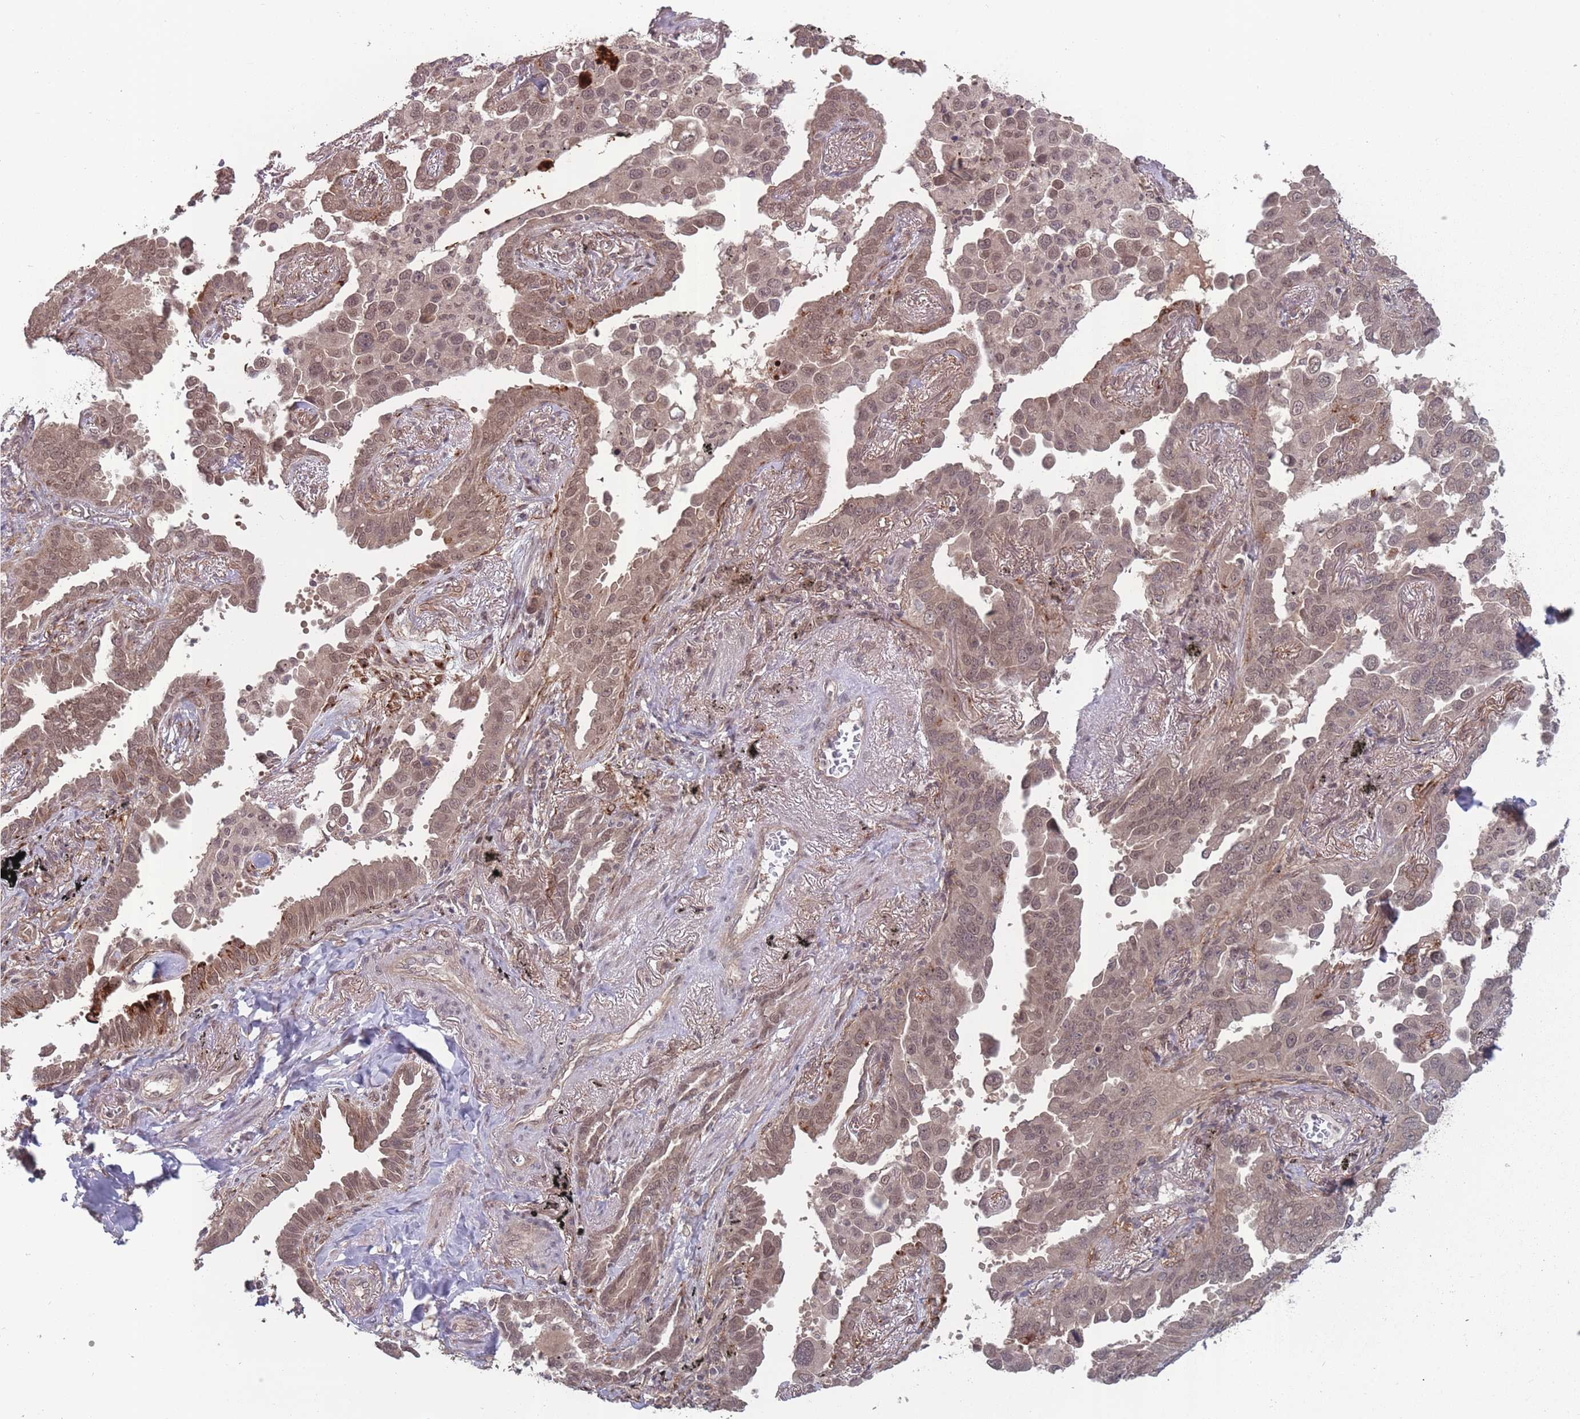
{"staining": {"intensity": "moderate", "quantity": ">75%", "location": "cytoplasmic/membranous,nuclear"}, "tissue": "lung cancer", "cell_type": "Tumor cells", "image_type": "cancer", "snomed": [{"axis": "morphology", "description": "Adenocarcinoma, NOS"}, {"axis": "topography", "description": "Lung"}], "caption": "Immunohistochemical staining of human lung adenocarcinoma displays moderate cytoplasmic/membranous and nuclear protein expression in about >75% of tumor cells.", "gene": "CNTRL", "patient": {"sex": "male", "age": 67}}